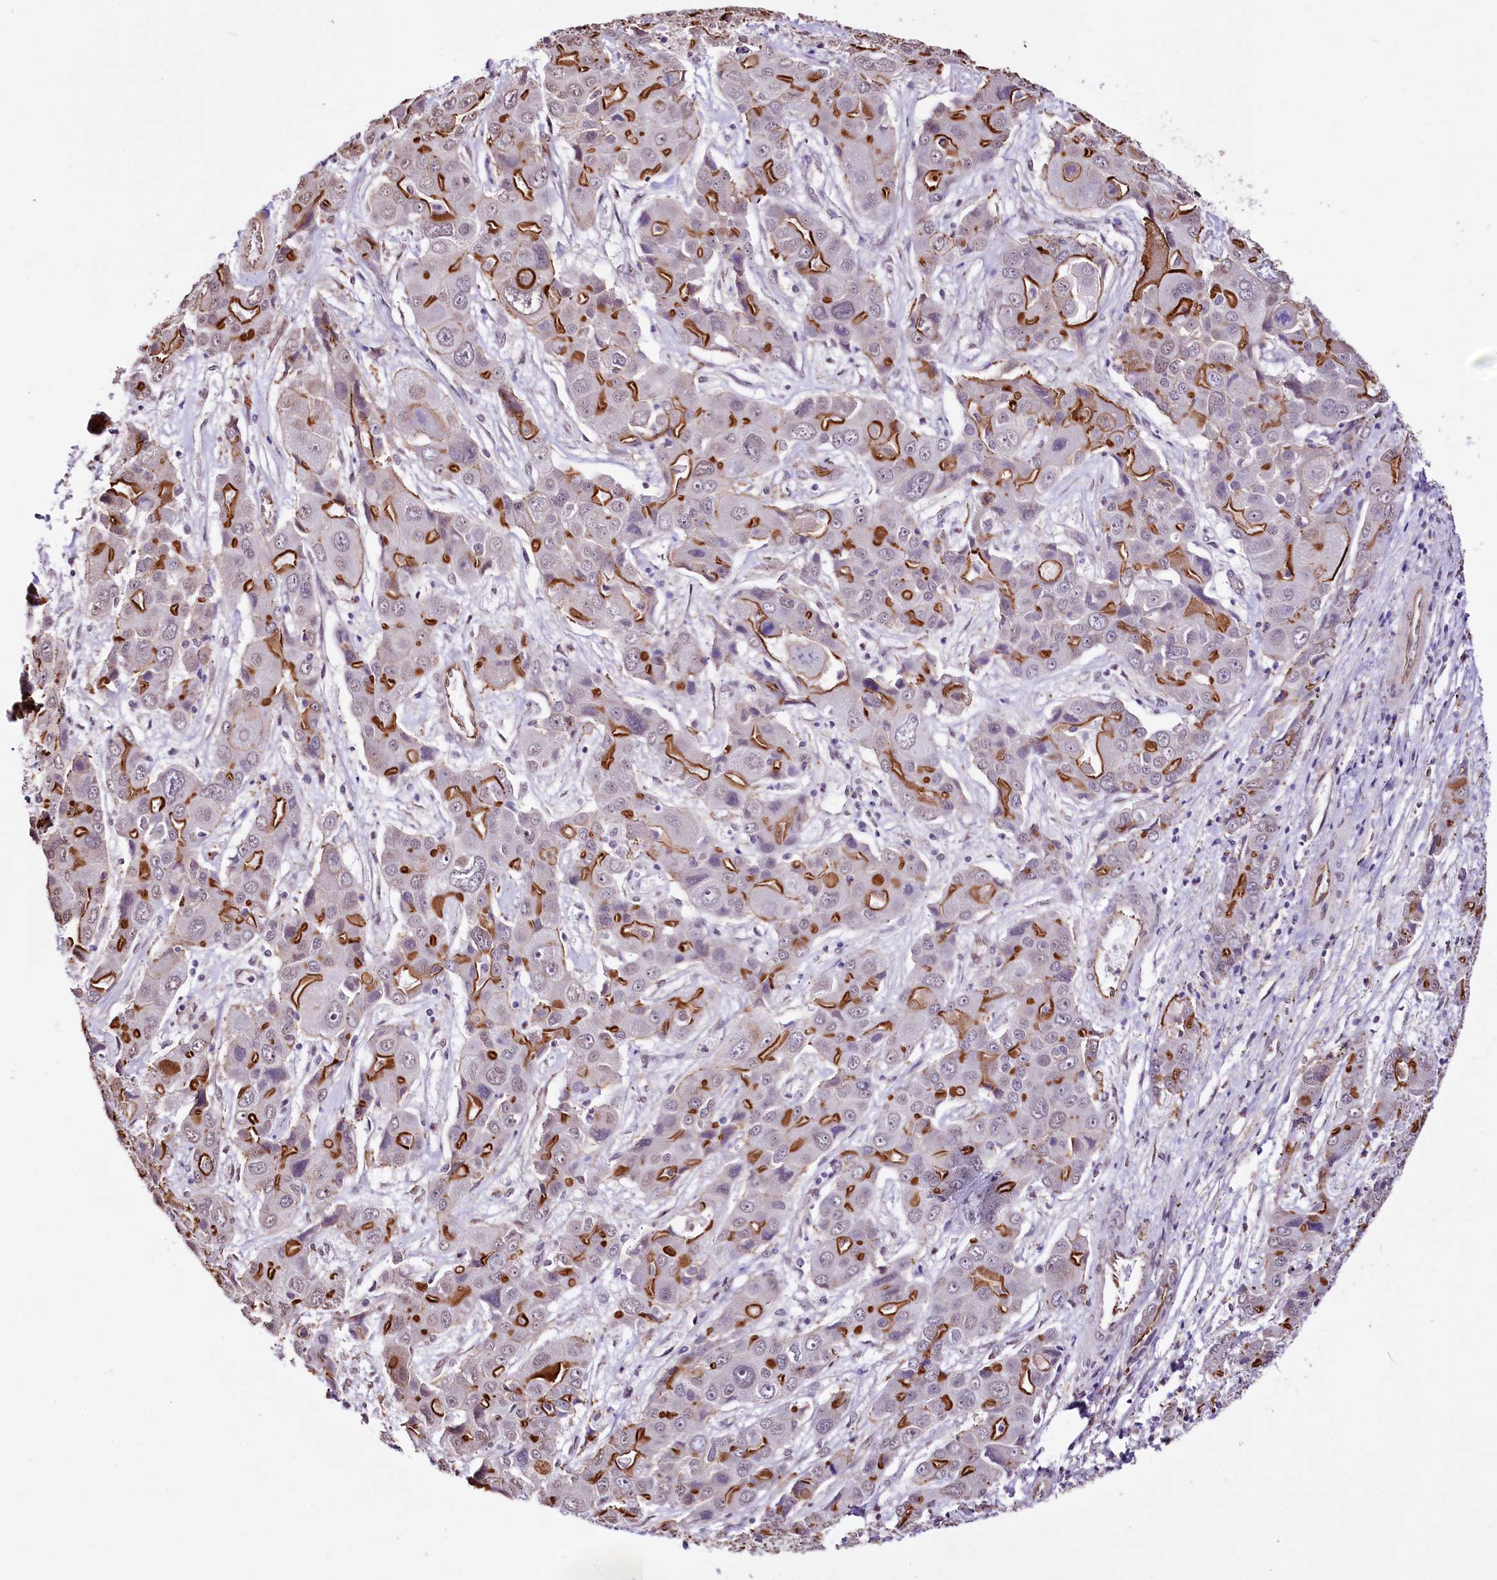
{"staining": {"intensity": "moderate", "quantity": ">75%", "location": "cytoplasmic/membranous"}, "tissue": "liver cancer", "cell_type": "Tumor cells", "image_type": "cancer", "snomed": [{"axis": "morphology", "description": "Cholangiocarcinoma"}, {"axis": "topography", "description": "Liver"}], "caption": "DAB (3,3'-diaminobenzidine) immunohistochemical staining of human liver cancer (cholangiocarcinoma) reveals moderate cytoplasmic/membranous protein positivity in about >75% of tumor cells.", "gene": "ST7", "patient": {"sex": "male", "age": 67}}